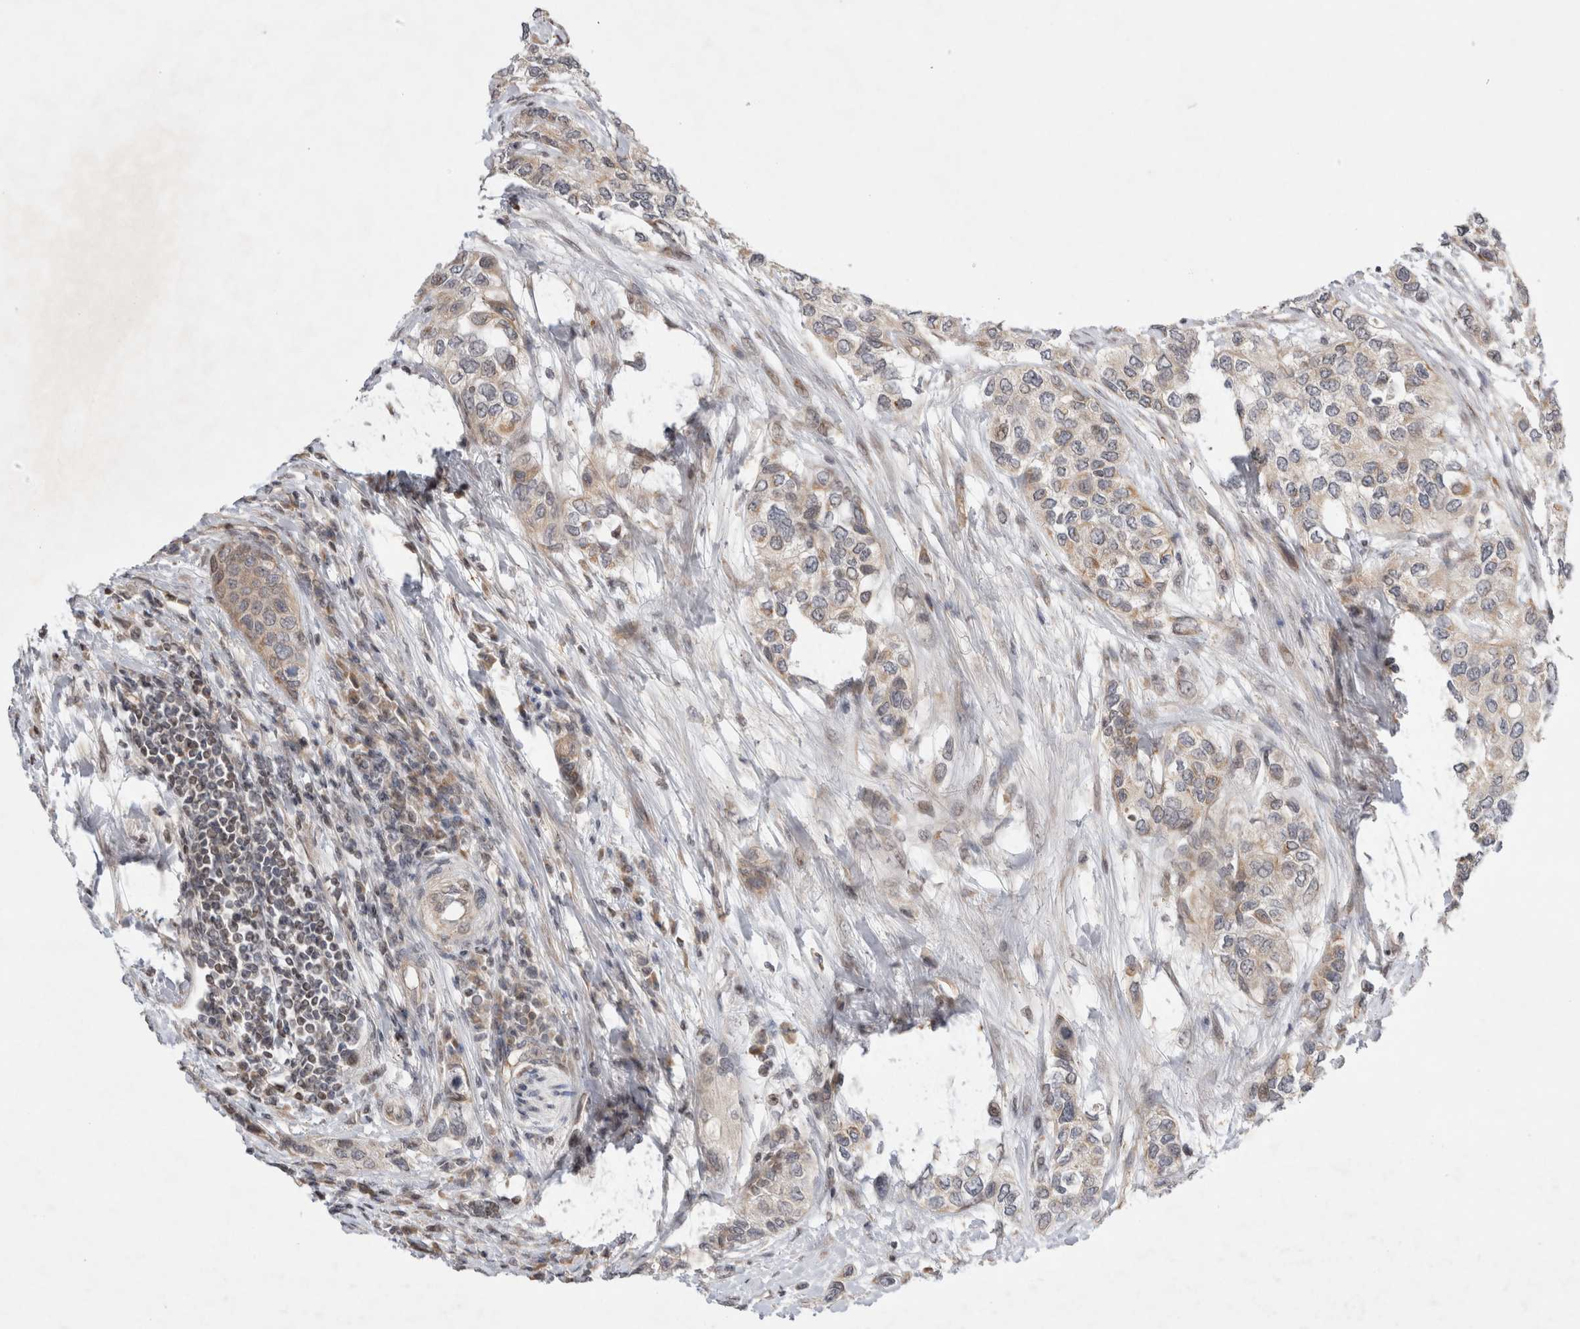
{"staining": {"intensity": "weak", "quantity": "25%-75%", "location": "cytoplasmic/membranous"}, "tissue": "urothelial cancer", "cell_type": "Tumor cells", "image_type": "cancer", "snomed": [{"axis": "morphology", "description": "Urothelial carcinoma, High grade"}, {"axis": "topography", "description": "Urinary bladder"}], "caption": "Immunohistochemistry (IHC) histopathology image of neoplastic tissue: high-grade urothelial carcinoma stained using immunohistochemistry demonstrates low levels of weak protein expression localized specifically in the cytoplasmic/membranous of tumor cells, appearing as a cytoplasmic/membranous brown color.", "gene": "EIF2AK1", "patient": {"sex": "female", "age": 56}}